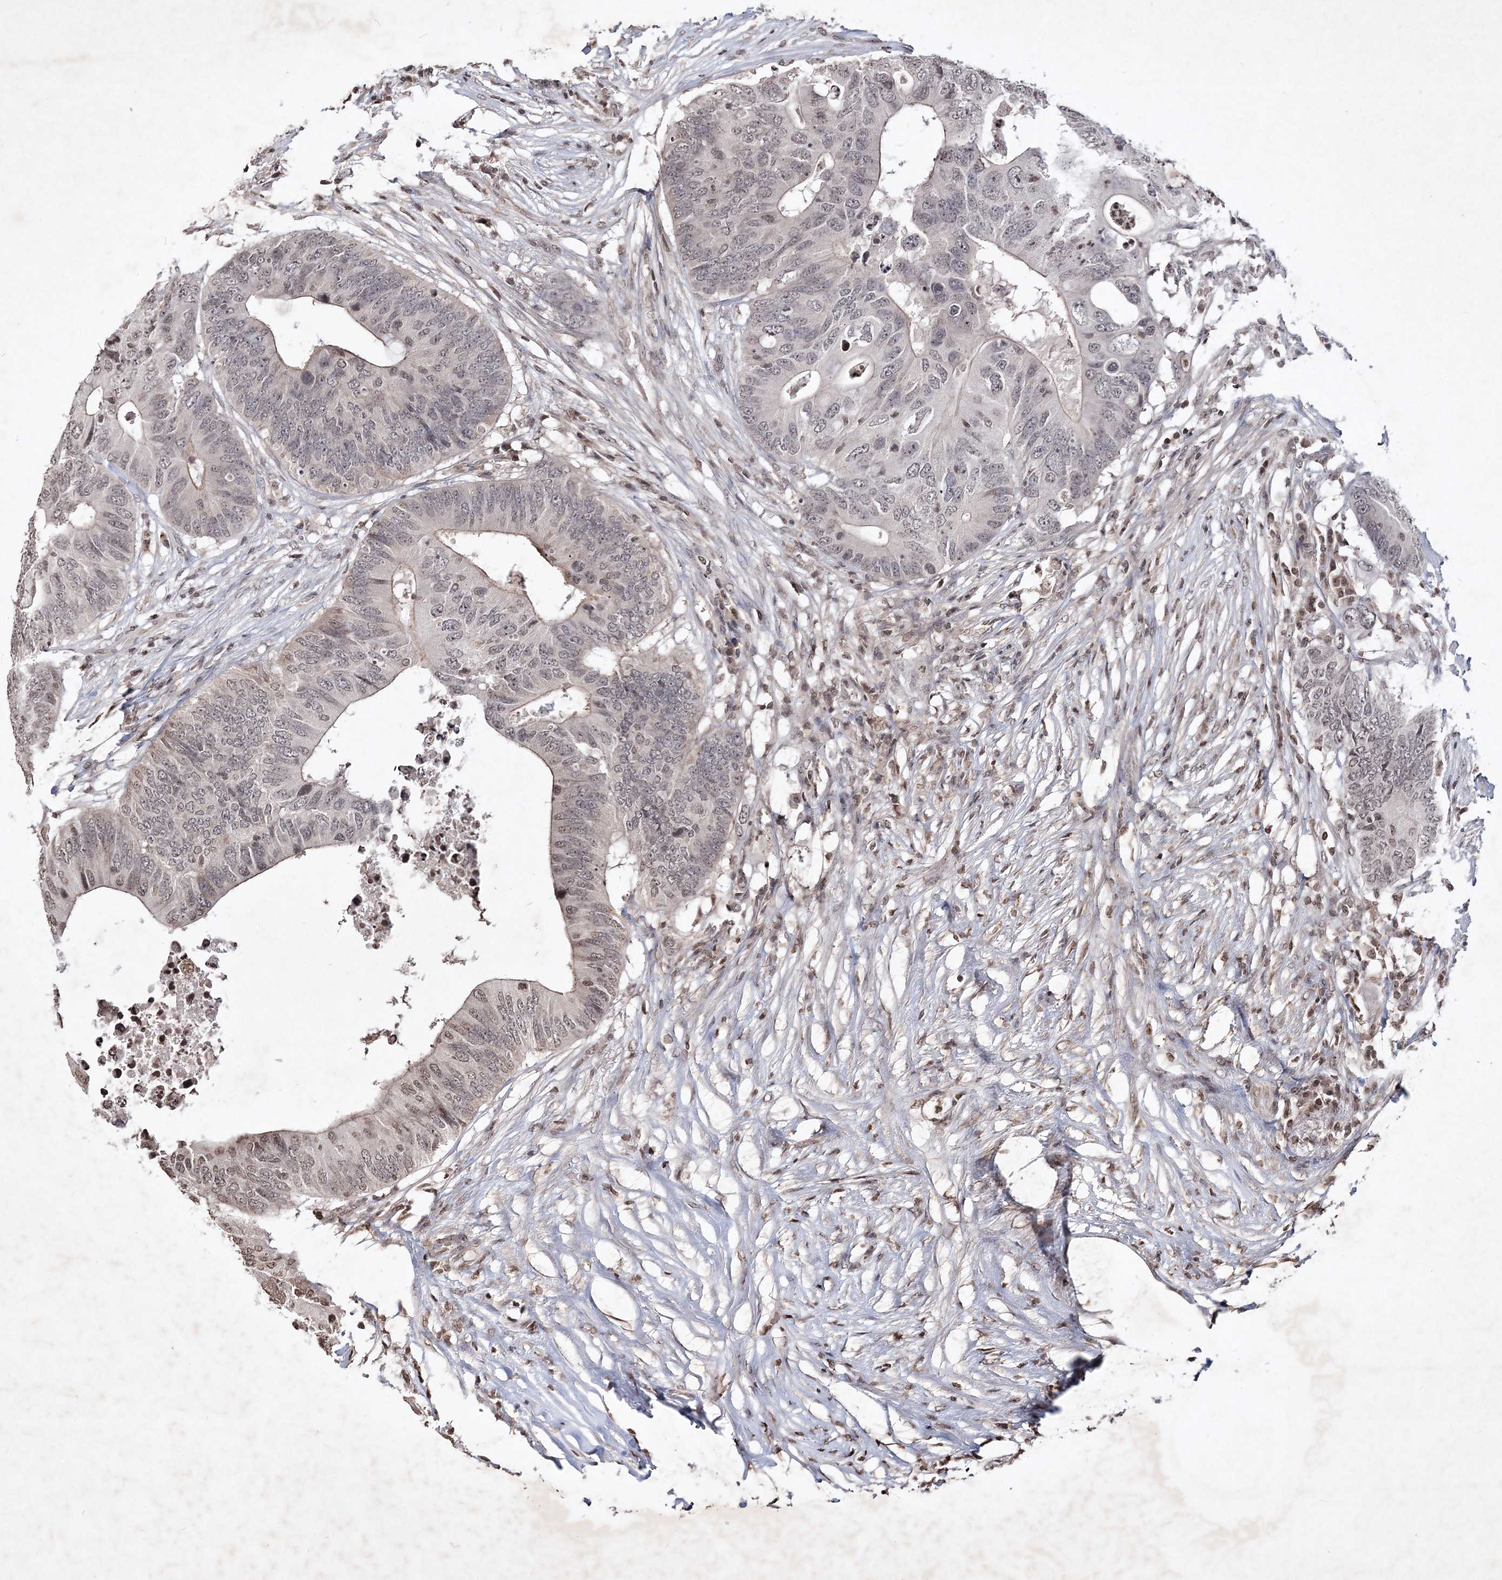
{"staining": {"intensity": "weak", "quantity": "25%-75%", "location": "nuclear"}, "tissue": "colorectal cancer", "cell_type": "Tumor cells", "image_type": "cancer", "snomed": [{"axis": "morphology", "description": "Adenocarcinoma, NOS"}, {"axis": "topography", "description": "Colon"}], "caption": "This histopathology image shows colorectal adenocarcinoma stained with immunohistochemistry to label a protein in brown. The nuclear of tumor cells show weak positivity for the protein. Nuclei are counter-stained blue.", "gene": "SOWAHB", "patient": {"sex": "male", "age": 71}}